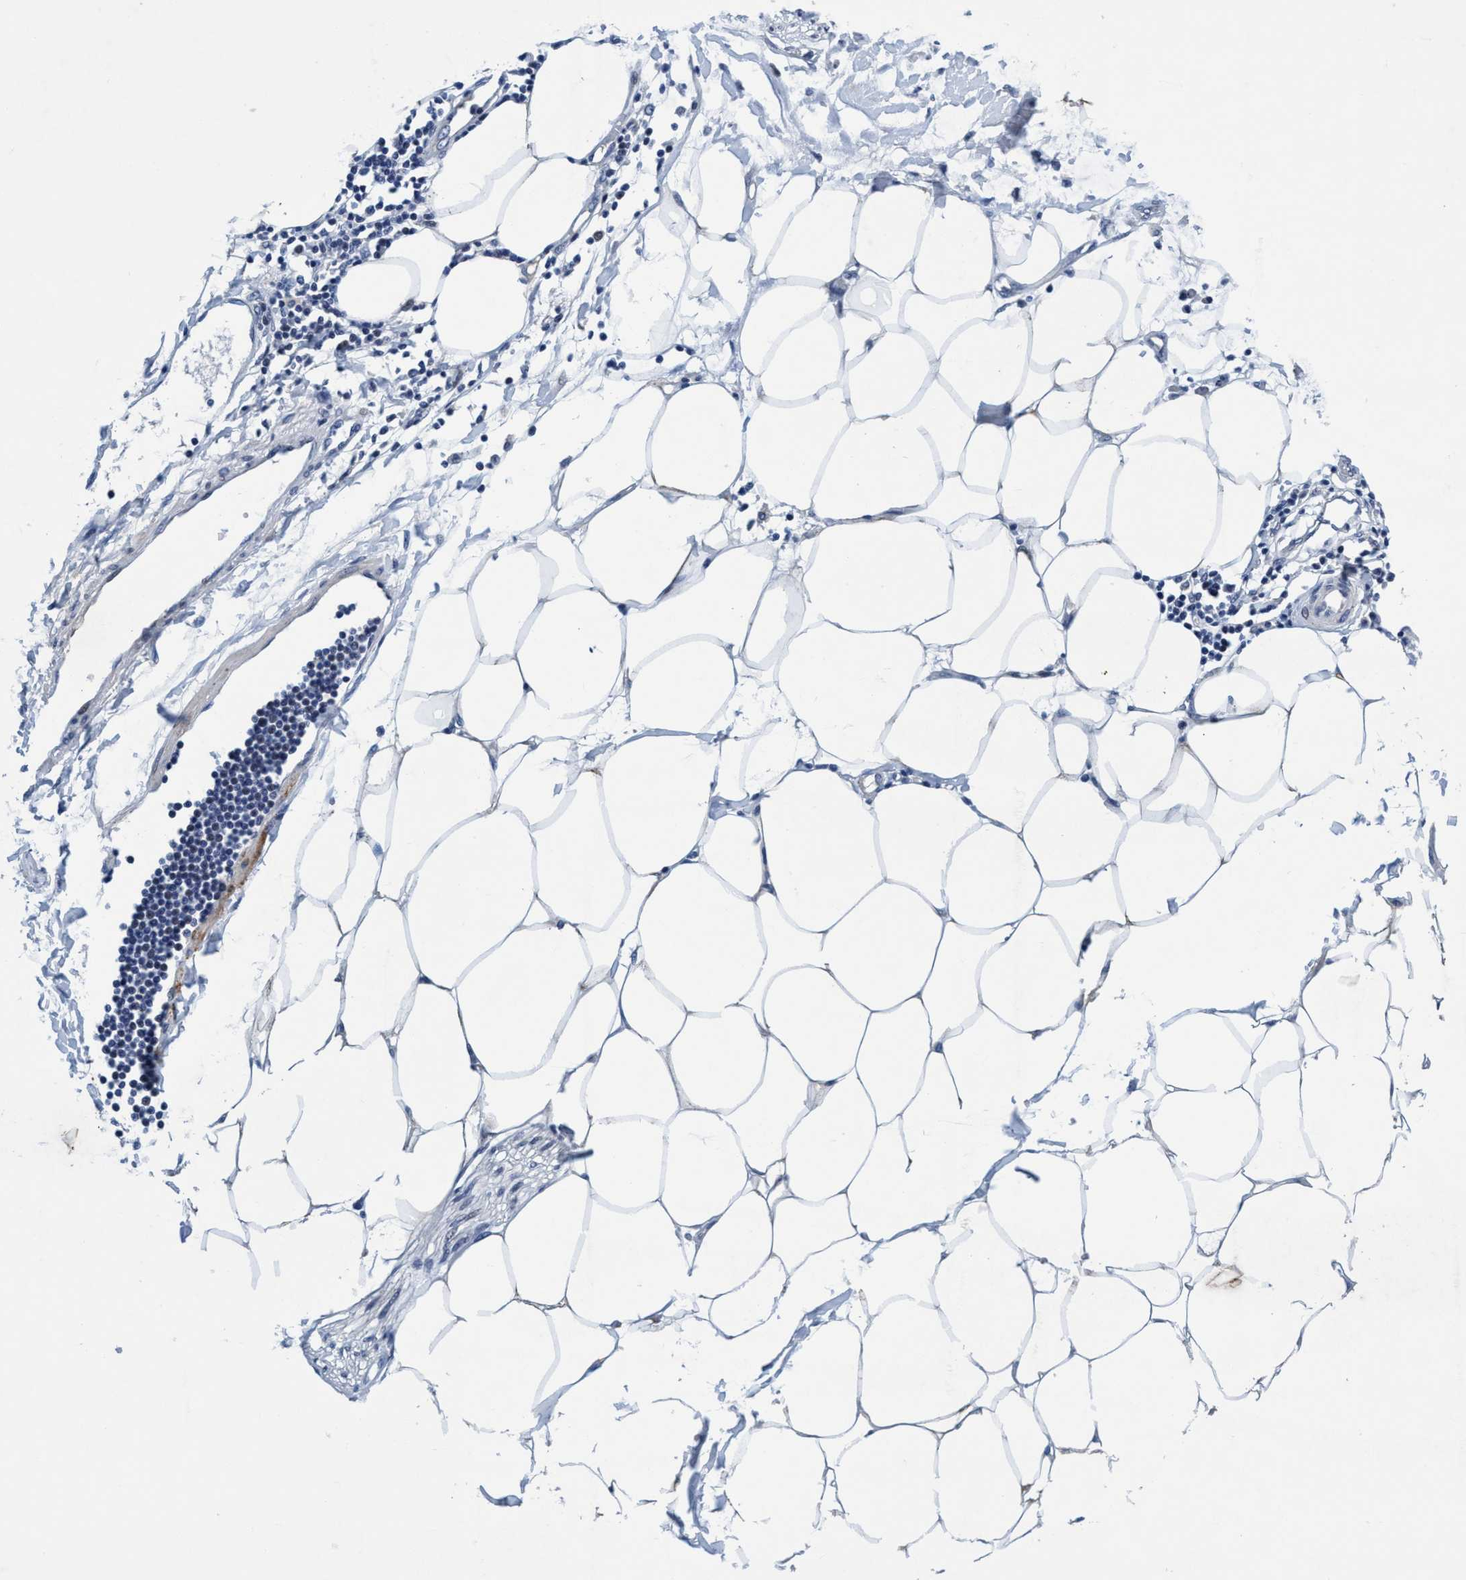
{"staining": {"intensity": "negative", "quantity": "none", "location": "none"}, "tissue": "adipose tissue", "cell_type": "Adipocytes", "image_type": "normal", "snomed": [{"axis": "morphology", "description": "Normal tissue, NOS"}, {"axis": "morphology", "description": "Adenocarcinoma, NOS"}, {"axis": "topography", "description": "Colon"}, {"axis": "topography", "description": "Peripheral nerve tissue"}], "caption": "Protein analysis of benign adipose tissue reveals no significant expression in adipocytes. Nuclei are stained in blue.", "gene": "GRB14", "patient": {"sex": "male", "age": 14}}